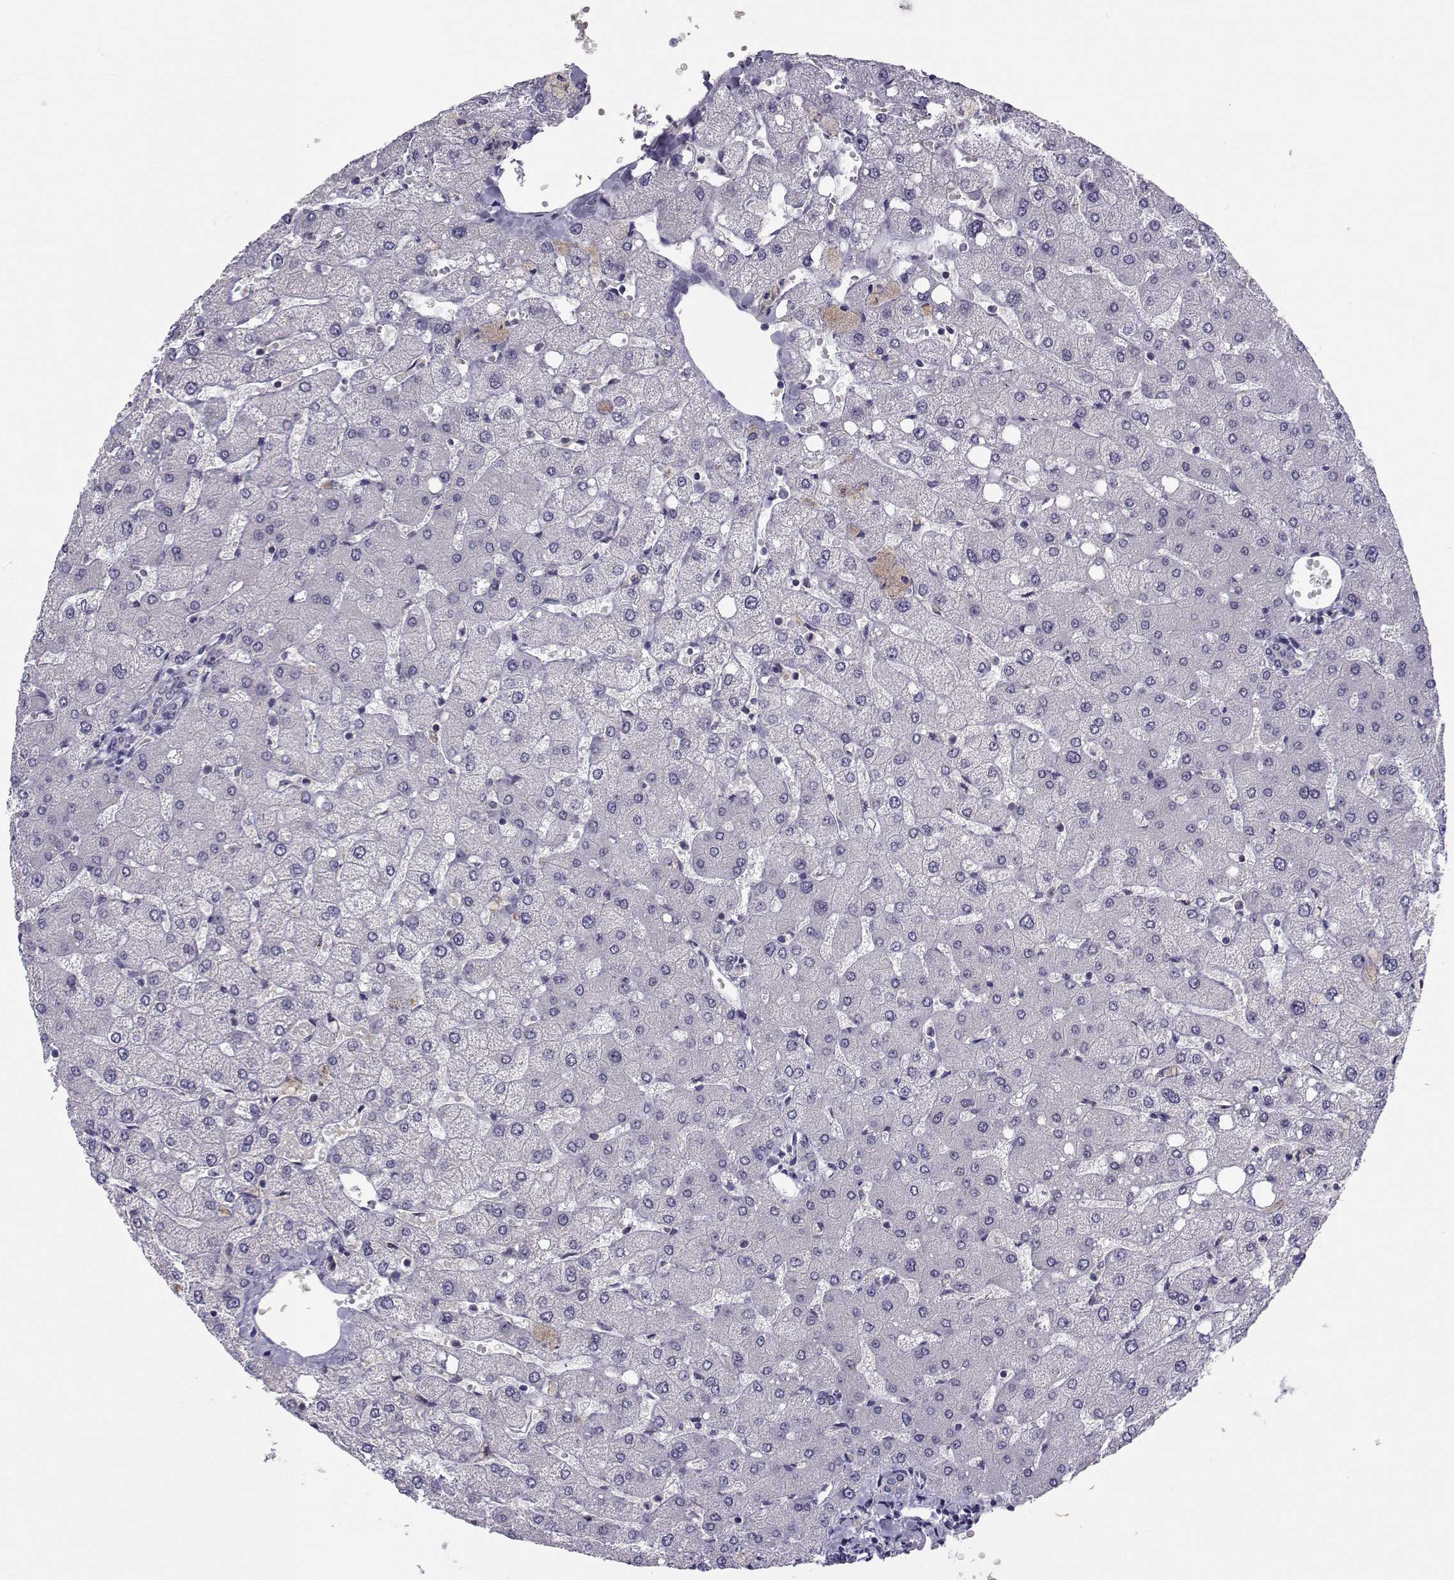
{"staining": {"intensity": "negative", "quantity": "none", "location": "none"}, "tissue": "liver", "cell_type": "Cholangiocytes", "image_type": "normal", "snomed": [{"axis": "morphology", "description": "Normal tissue, NOS"}, {"axis": "topography", "description": "Liver"}], "caption": "This is a histopathology image of immunohistochemistry (IHC) staining of normal liver, which shows no positivity in cholangiocytes.", "gene": "ANGPT1", "patient": {"sex": "female", "age": 54}}